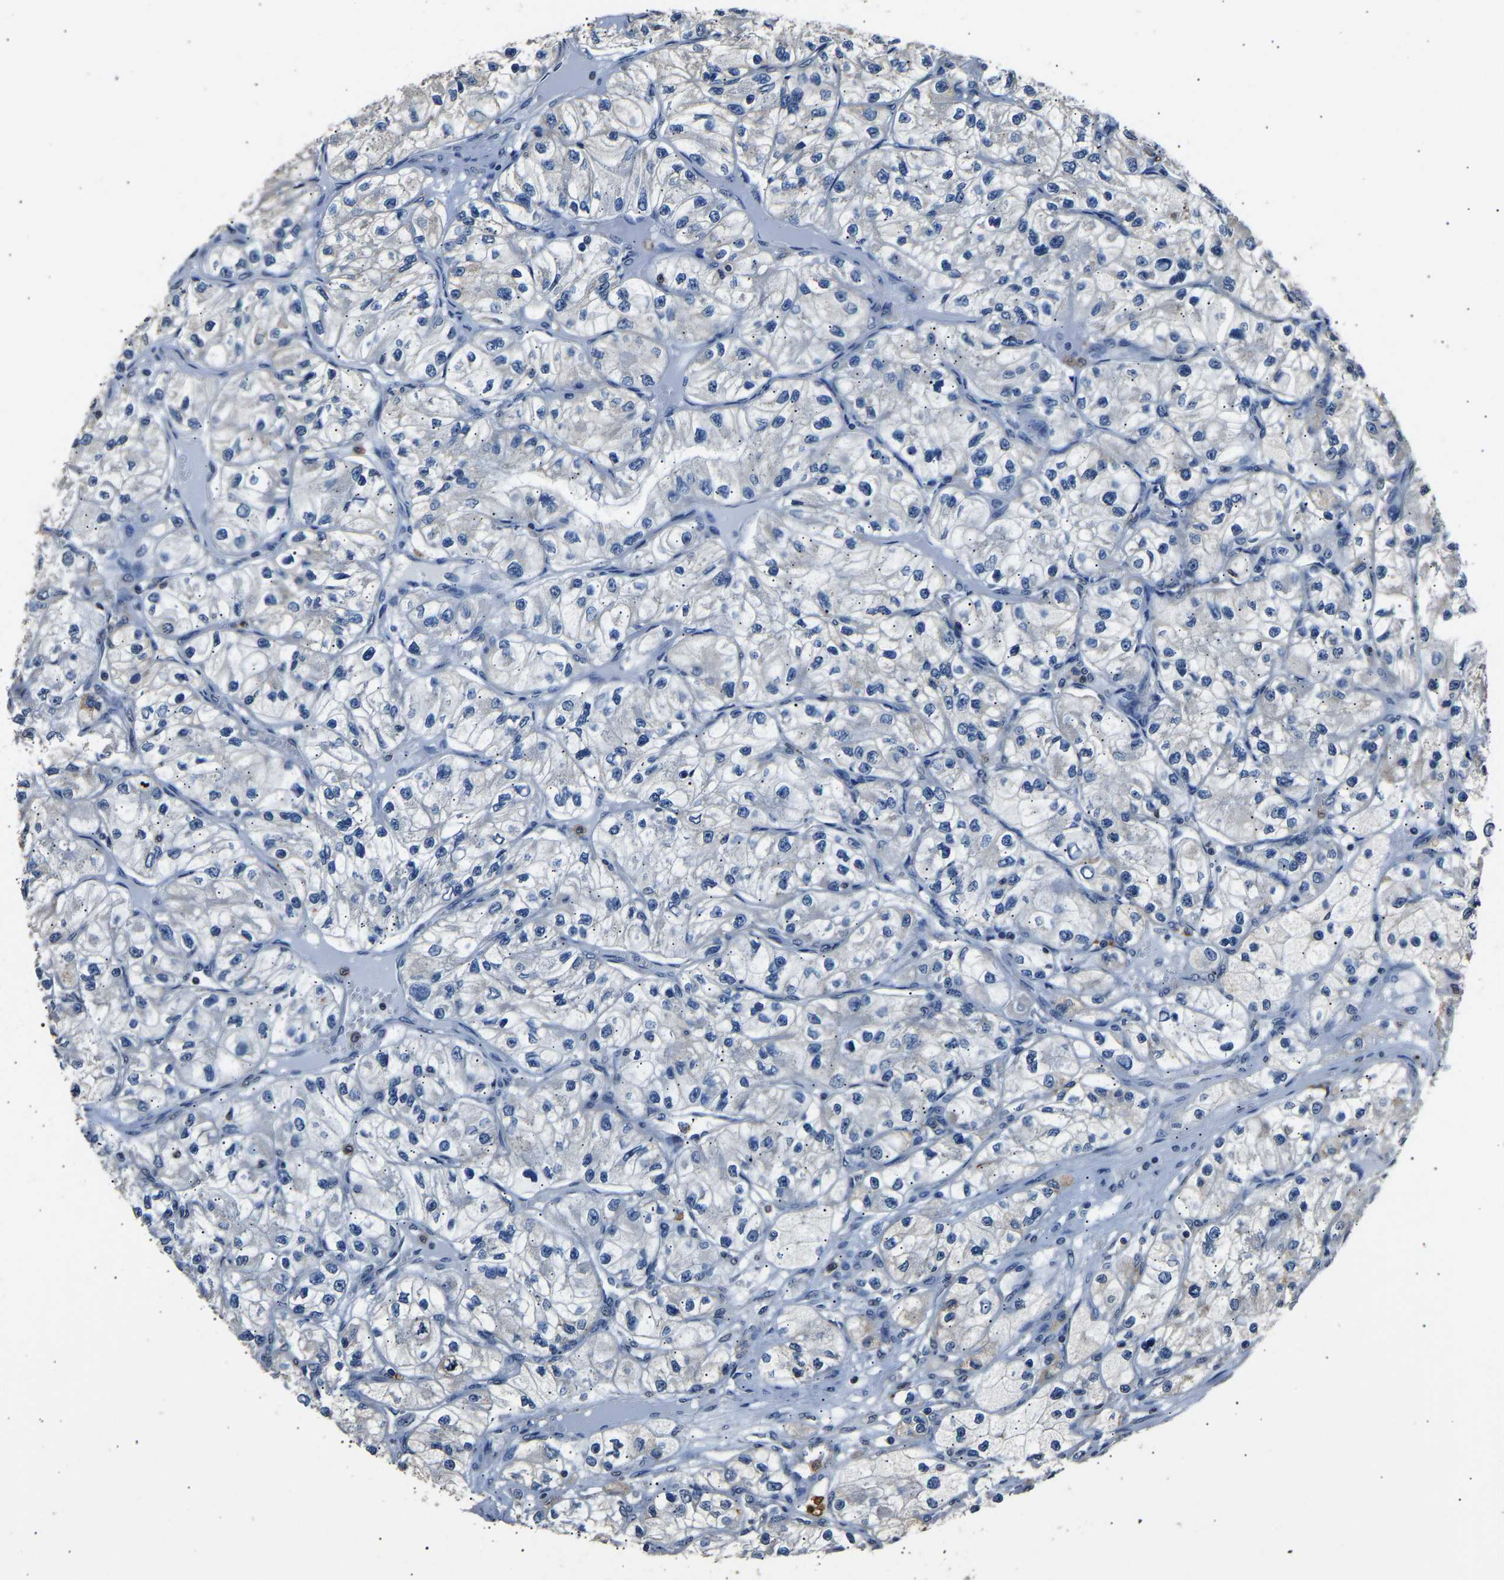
{"staining": {"intensity": "strong", "quantity": "25%-75%", "location": "nuclear"}, "tissue": "renal cancer", "cell_type": "Tumor cells", "image_type": "cancer", "snomed": [{"axis": "morphology", "description": "Adenocarcinoma, NOS"}, {"axis": "topography", "description": "Kidney"}], "caption": "Immunohistochemical staining of human adenocarcinoma (renal) shows high levels of strong nuclear protein positivity in about 25%-75% of tumor cells. Ihc stains the protein of interest in brown and the nuclei are stained blue.", "gene": "SAFB", "patient": {"sex": "female", "age": 57}}